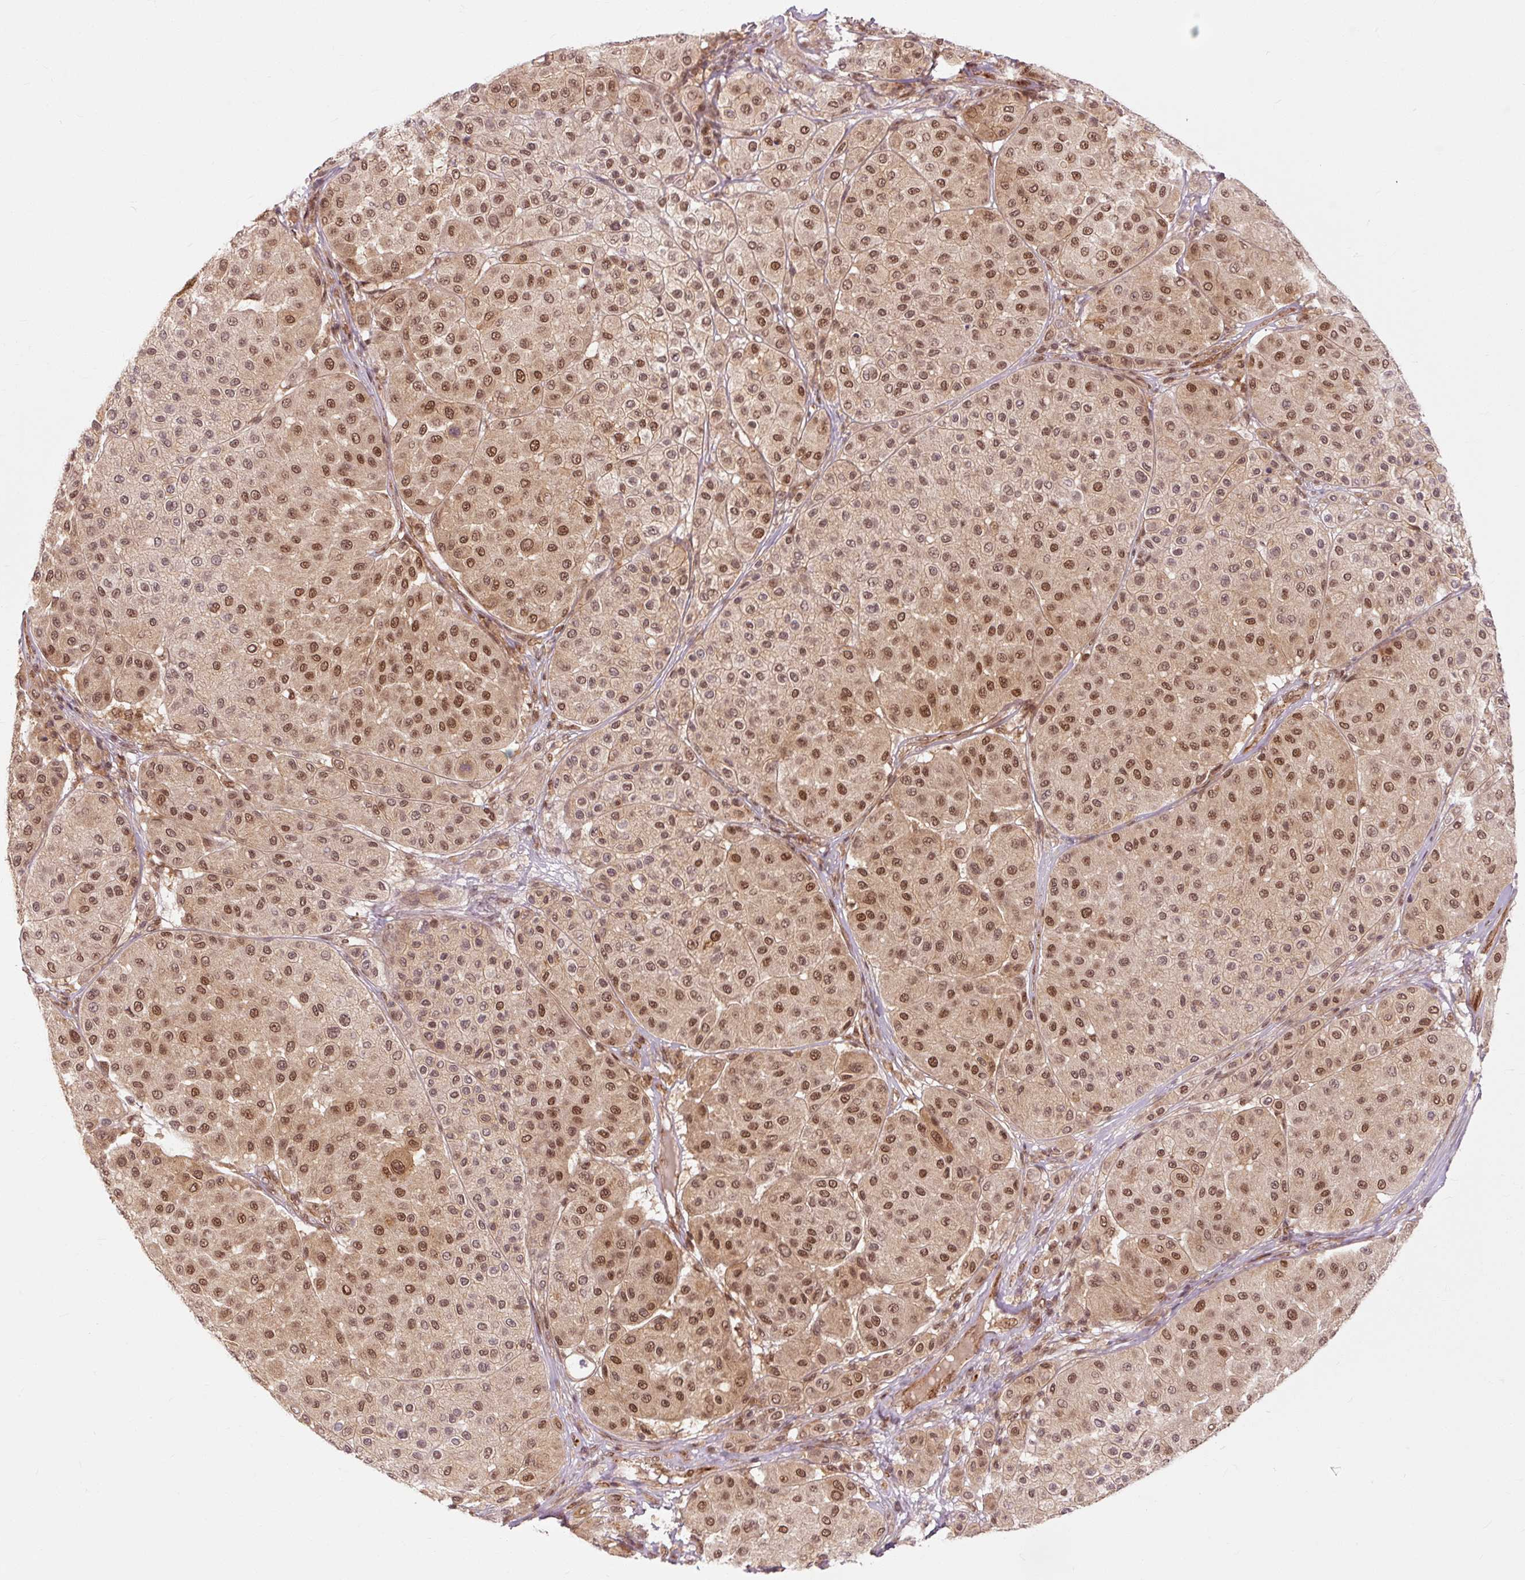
{"staining": {"intensity": "moderate", "quantity": ">75%", "location": "nuclear"}, "tissue": "melanoma", "cell_type": "Tumor cells", "image_type": "cancer", "snomed": [{"axis": "morphology", "description": "Malignant melanoma, Metastatic site"}, {"axis": "topography", "description": "Smooth muscle"}], "caption": "Immunohistochemical staining of human malignant melanoma (metastatic site) reveals medium levels of moderate nuclear protein expression in about >75% of tumor cells.", "gene": "CSTF1", "patient": {"sex": "male", "age": 41}}